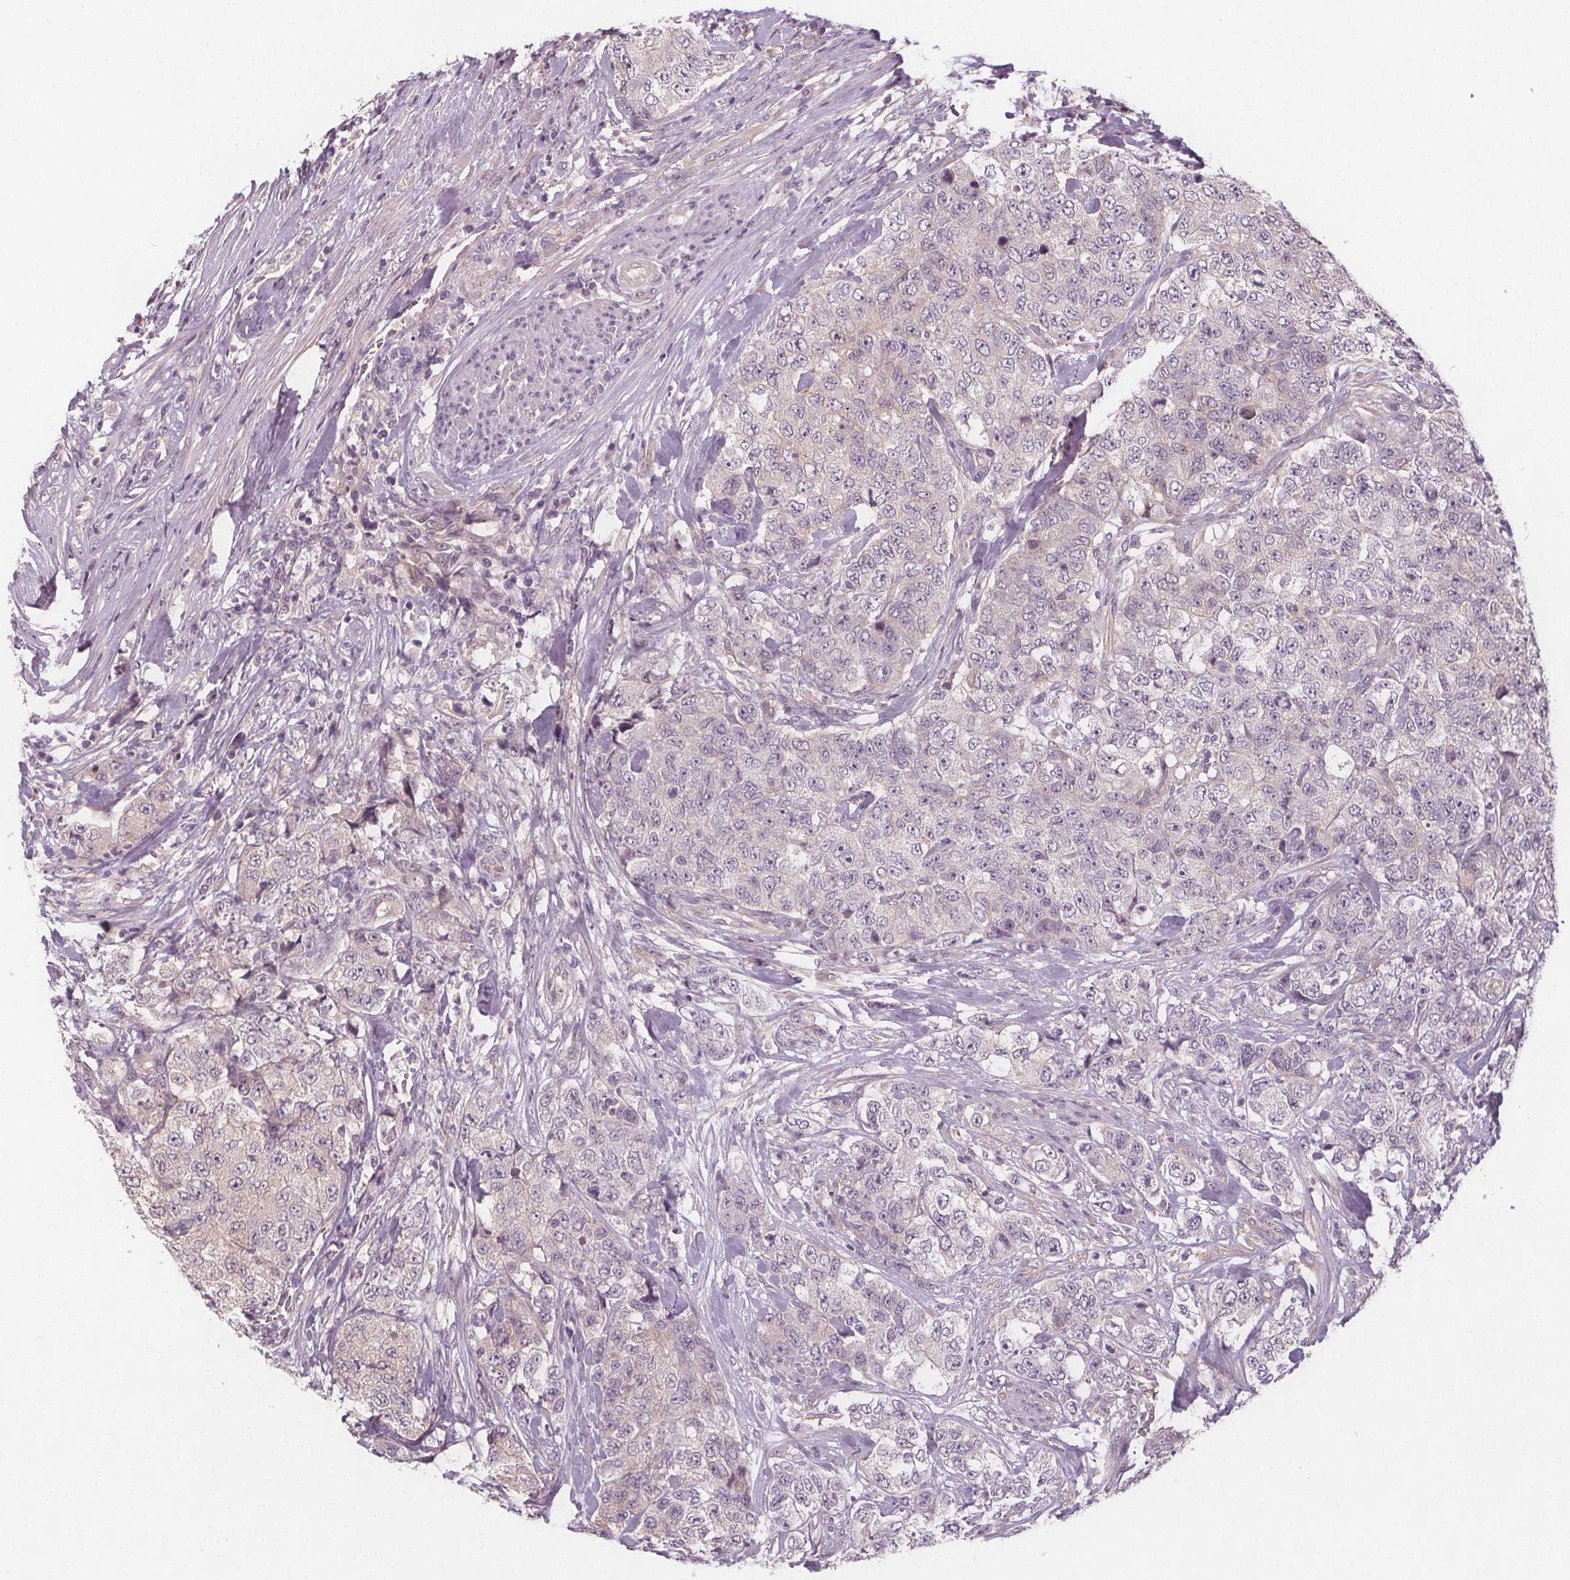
{"staining": {"intensity": "negative", "quantity": "none", "location": "none"}, "tissue": "urothelial cancer", "cell_type": "Tumor cells", "image_type": "cancer", "snomed": [{"axis": "morphology", "description": "Urothelial carcinoma, High grade"}, {"axis": "topography", "description": "Urinary bladder"}], "caption": "This is an immunohistochemistry (IHC) micrograph of urothelial cancer. There is no staining in tumor cells.", "gene": "VNN1", "patient": {"sex": "female", "age": 78}}